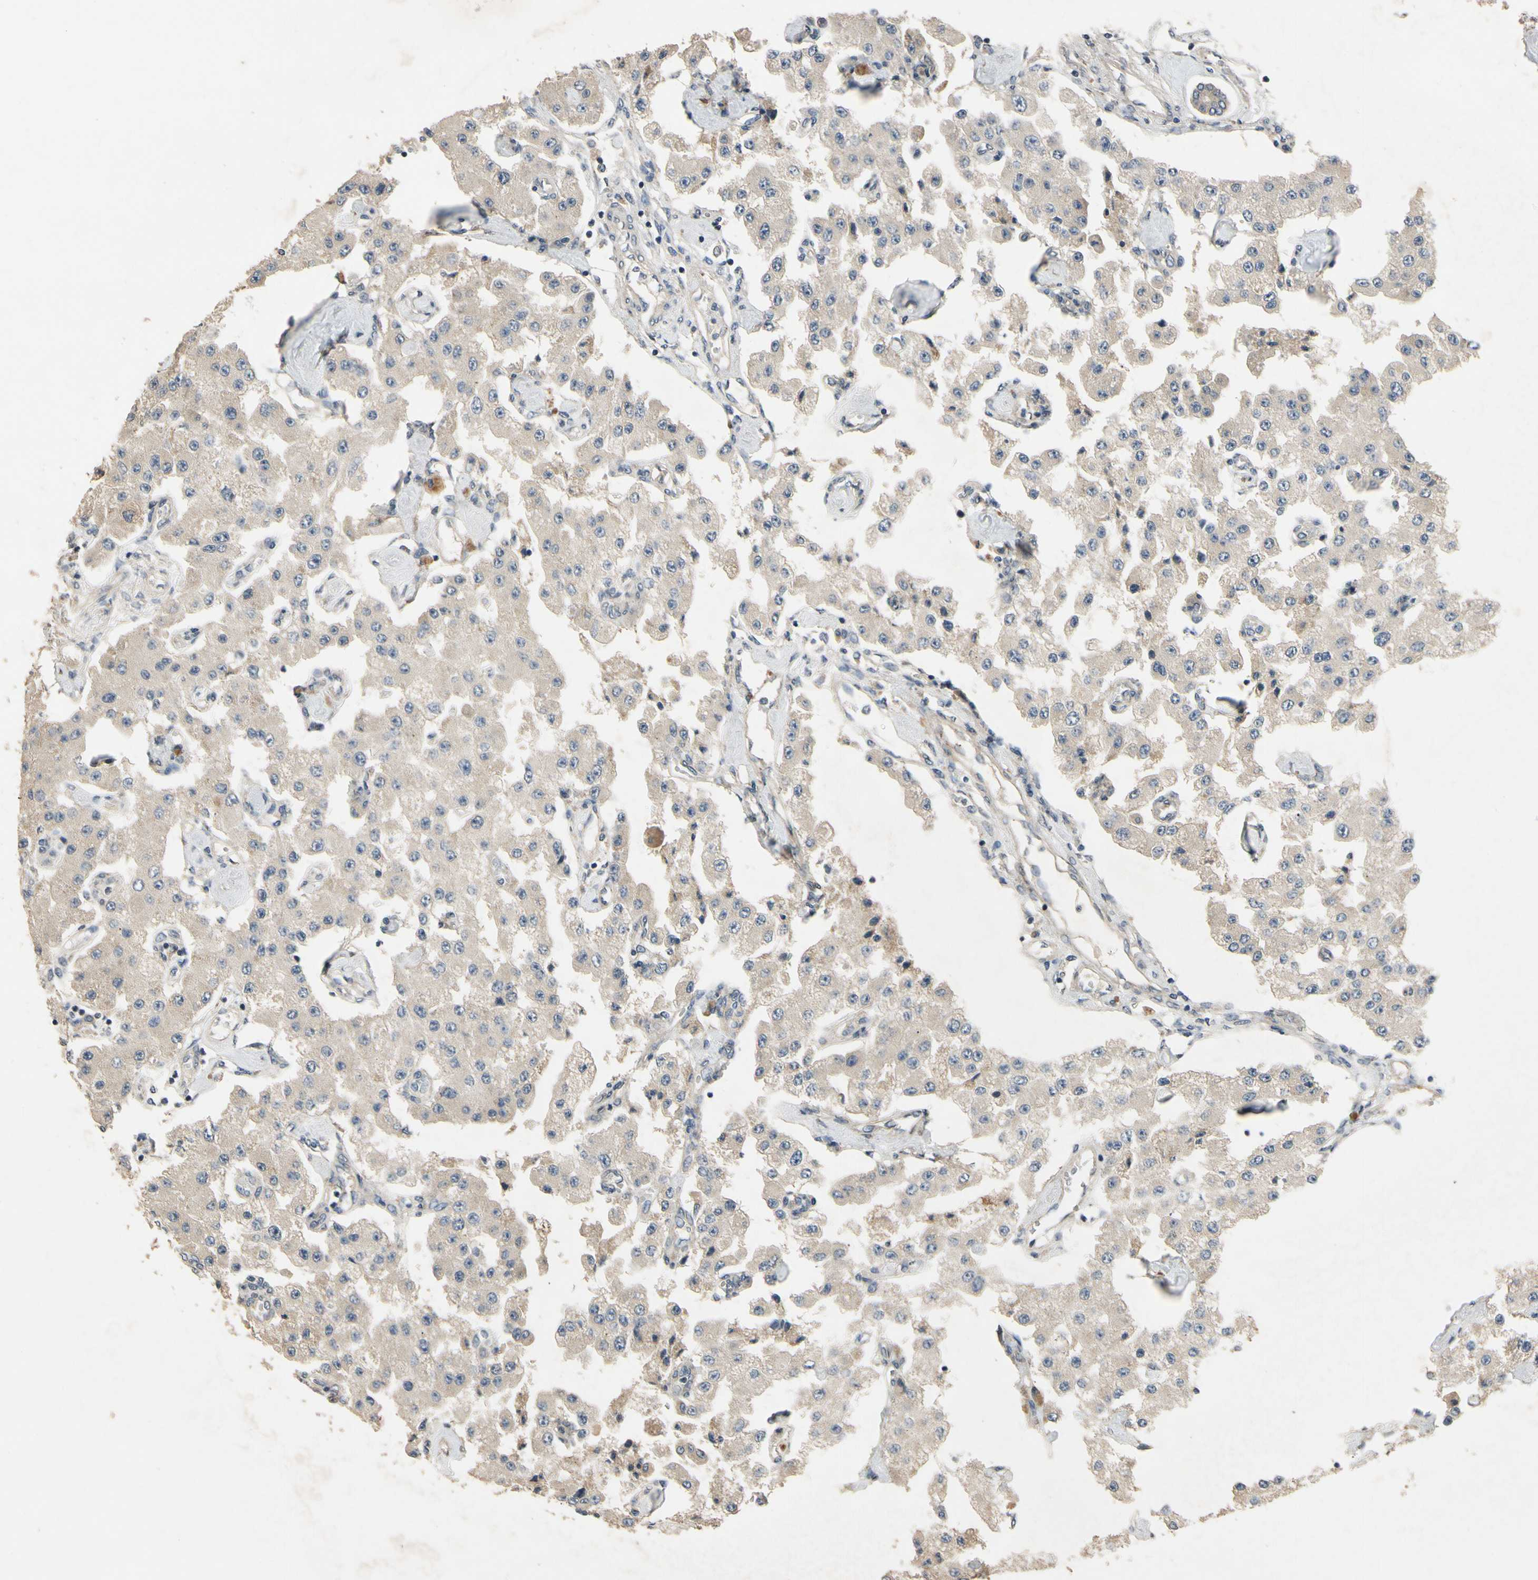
{"staining": {"intensity": "negative", "quantity": "none", "location": "none"}, "tissue": "carcinoid", "cell_type": "Tumor cells", "image_type": "cancer", "snomed": [{"axis": "morphology", "description": "Carcinoid, malignant, NOS"}, {"axis": "topography", "description": "Pancreas"}], "caption": "Immunohistochemistry (IHC) image of human carcinoid (malignant) stained for a protein (brown), which shows no staining in tumor cells. Brightfield microscopy of immunohistochemistry stained with DAB (3,3'-diaminobenzidine) (brown) and hematoxylin (blue), captured at high magnification.", "gene": "ALKBH3", "patient": {"sex": "male", "age": 41}}